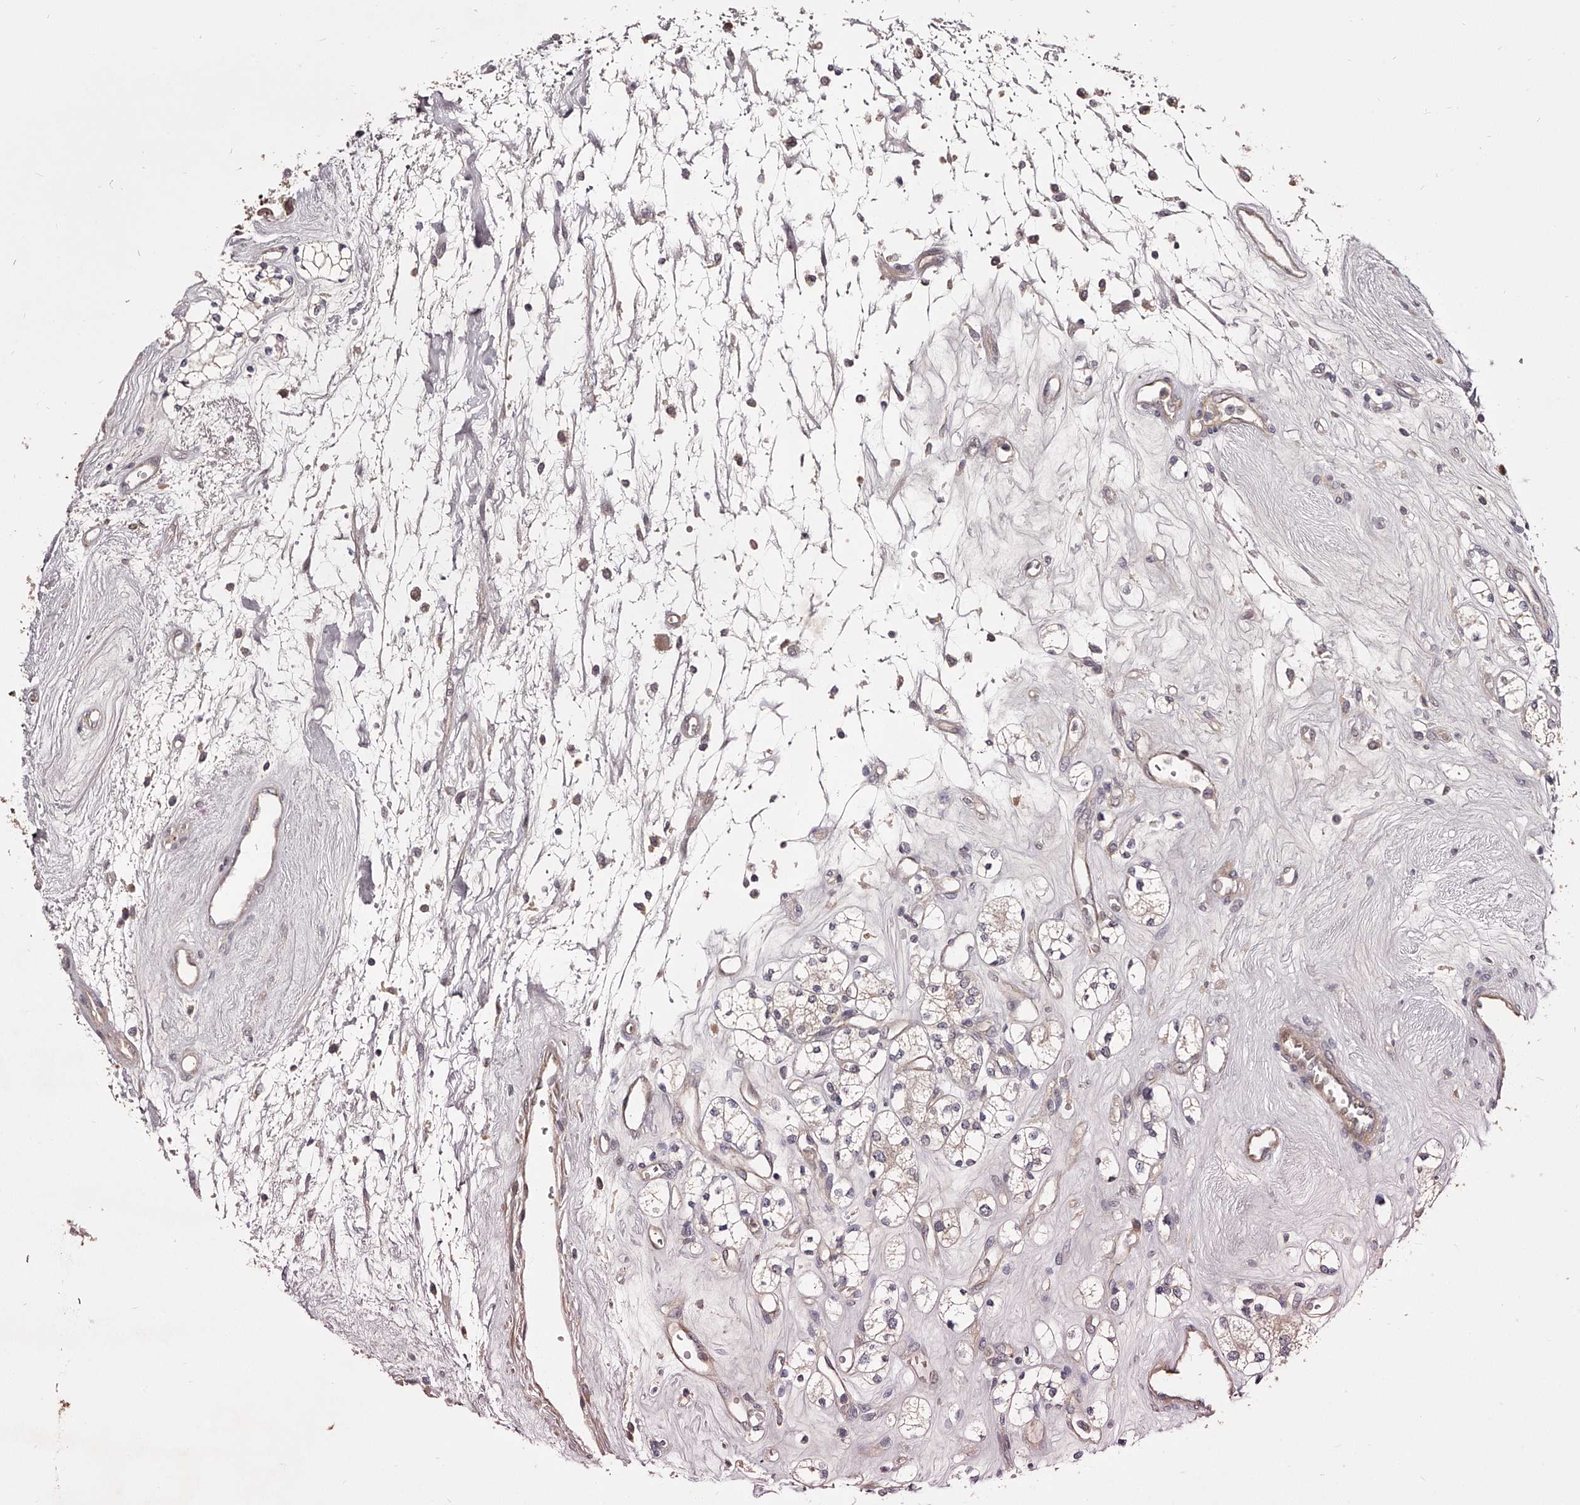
{"staining": {"intensity": "weak", "quantity": "<25%", "location": "cytoplasmic/membranous"}, "tissue": "renal cancer", "cell_type": "Tumor cells", "image_type": "cancer", "snomed": [{"axis": "morphology", "description": "Adenocarcinoma, NOS"}, {"axis": "topography", "description": "Kidney"}], "caption": "Renal cancer (adenocarcinoma) was stained to show a protein in brown. There is no significant positivity in tumor cells.", "gene": "ODF2L", "patient": {"sex": "male", "age": 77}}